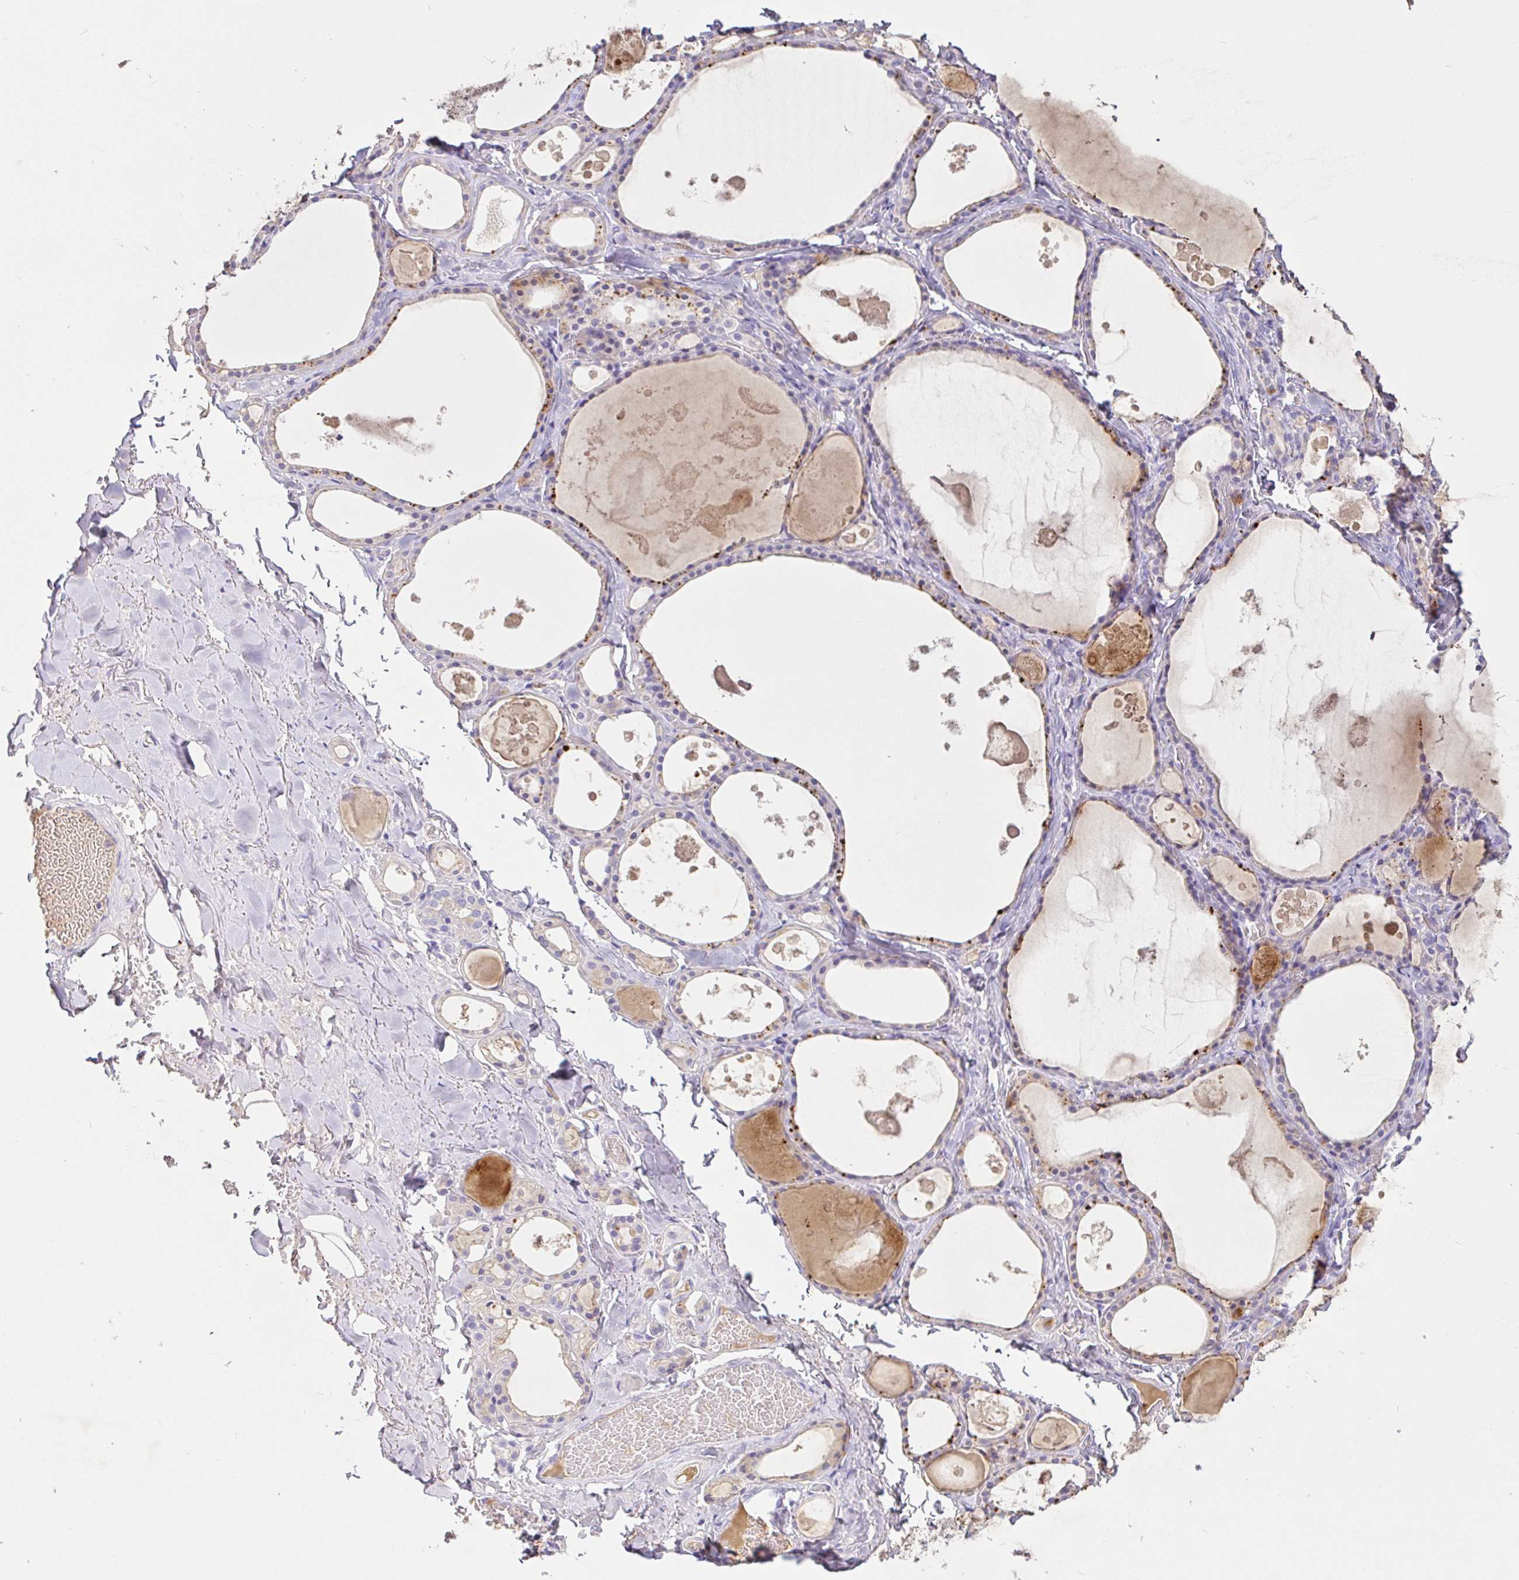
{"staining": {"intensity": "weak", "quantity": "25%-75%", "location": "cytoplasmic/membranous"}, "tissue": "thyroid gland", "cell_type": "Glandular cells", "image_type": "normal", "snomed": [{"axis": "morphology", "description": "Normal tissue, NOS"}, {"axis": "topography", "description": "Thyroid gland"}], "caption": "Protein staining shows weak cytoplasmic/membranous positivity in approximately 25%-75% of glandular cells in unremarkable thyroid gland.", "gene": "SAA2", "patient": {"sex": "male", "age": 56}}